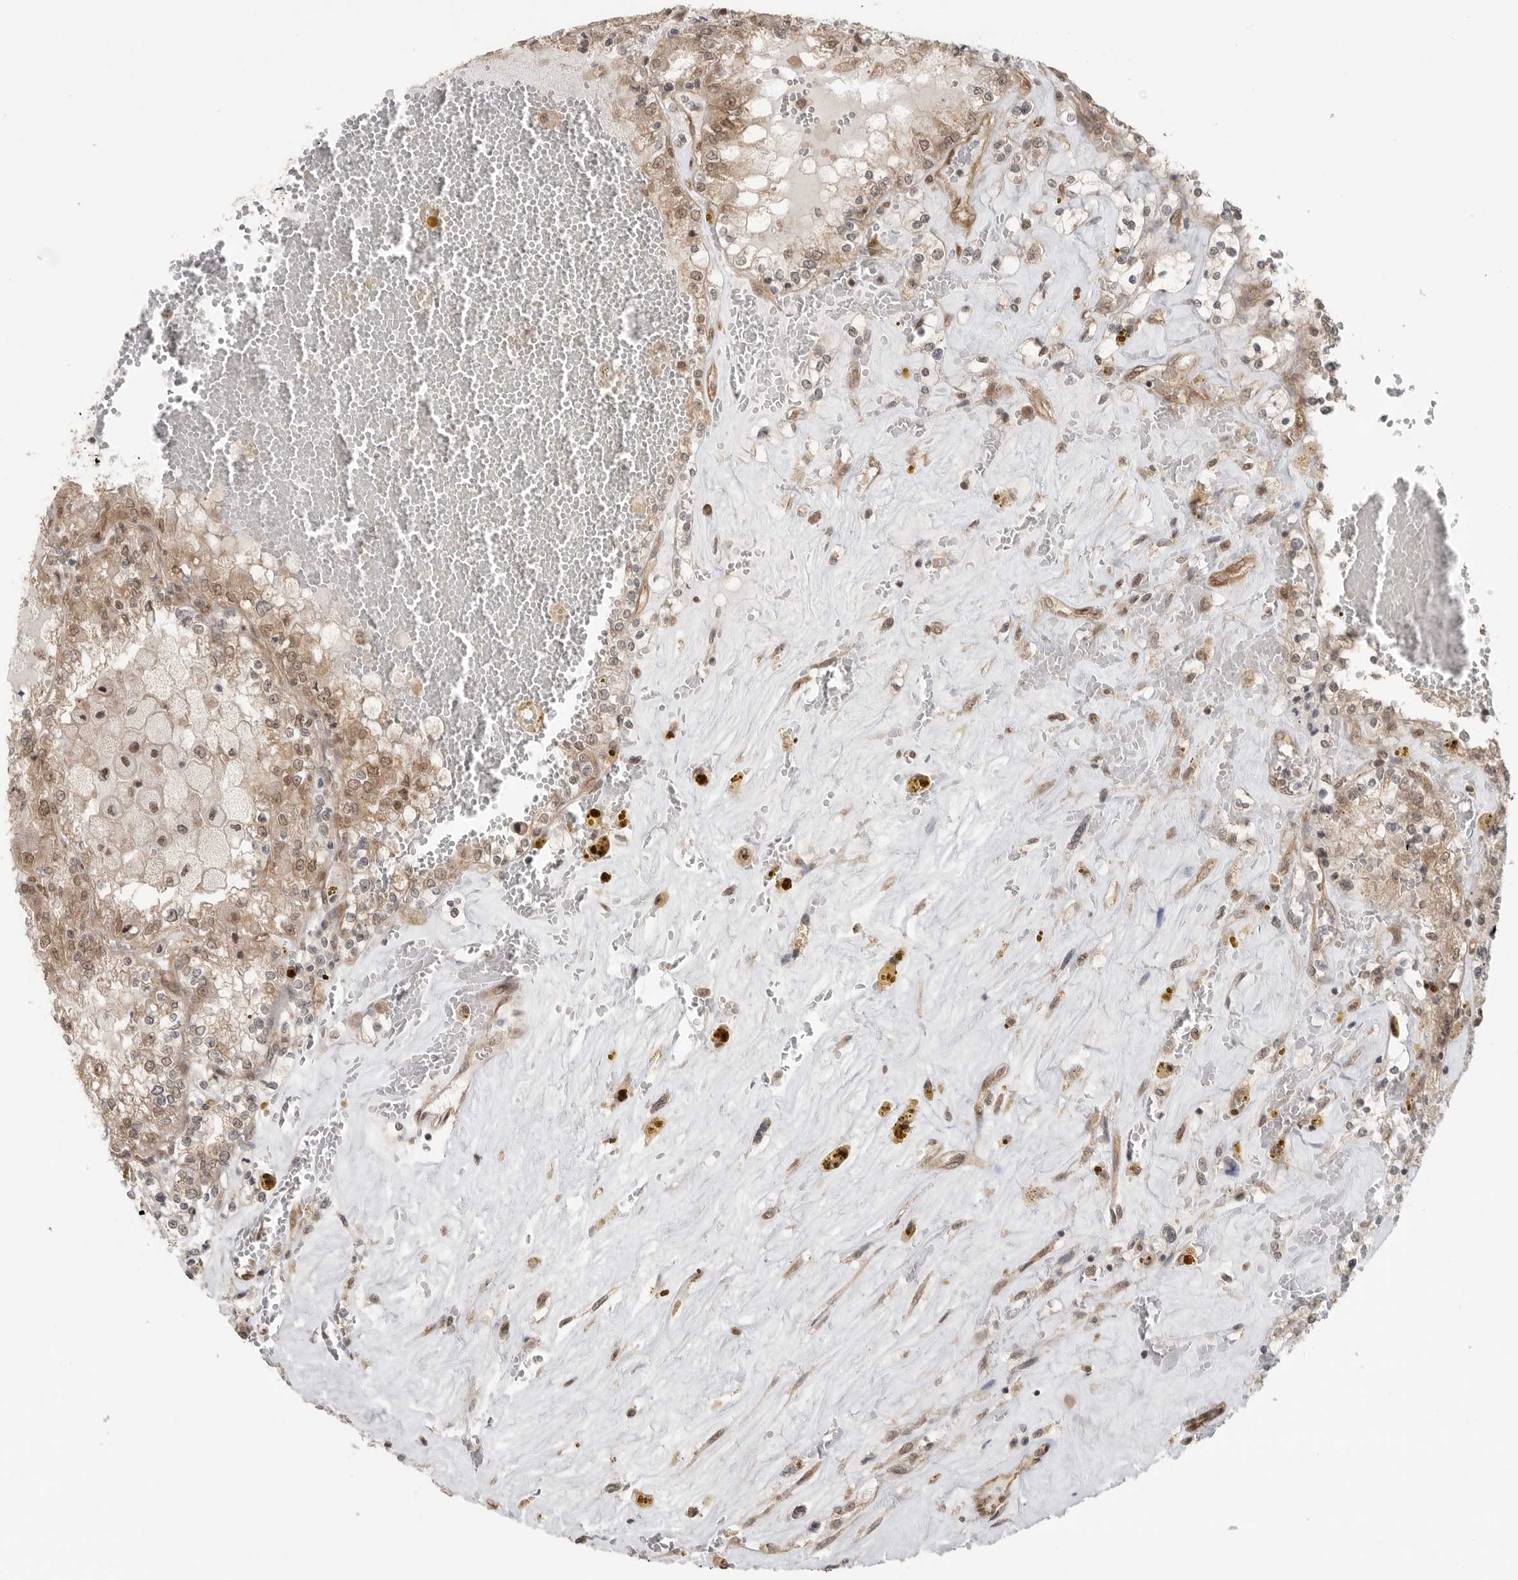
{"staining": {"intensity": "moderate", "quantity": ">75%", "location": "cytoplasmic/membranous,nuclear"}, "tissue": "renal cancer", "cell_type": "Tumor cells", "image_type": "cancer", "snomed": [{"axis": "morphology", "description": "Adenocarcinoma, NOS"}, {"axis": "topography", "description": "Kidney"}], "caption": "Renal cancer stained for a protein exhibits moderate cytoplasmic/membranous and nuclear positivity in tumor cells.", "gene": "VPS50", "patient": {"sex": "female", "age": 56}}